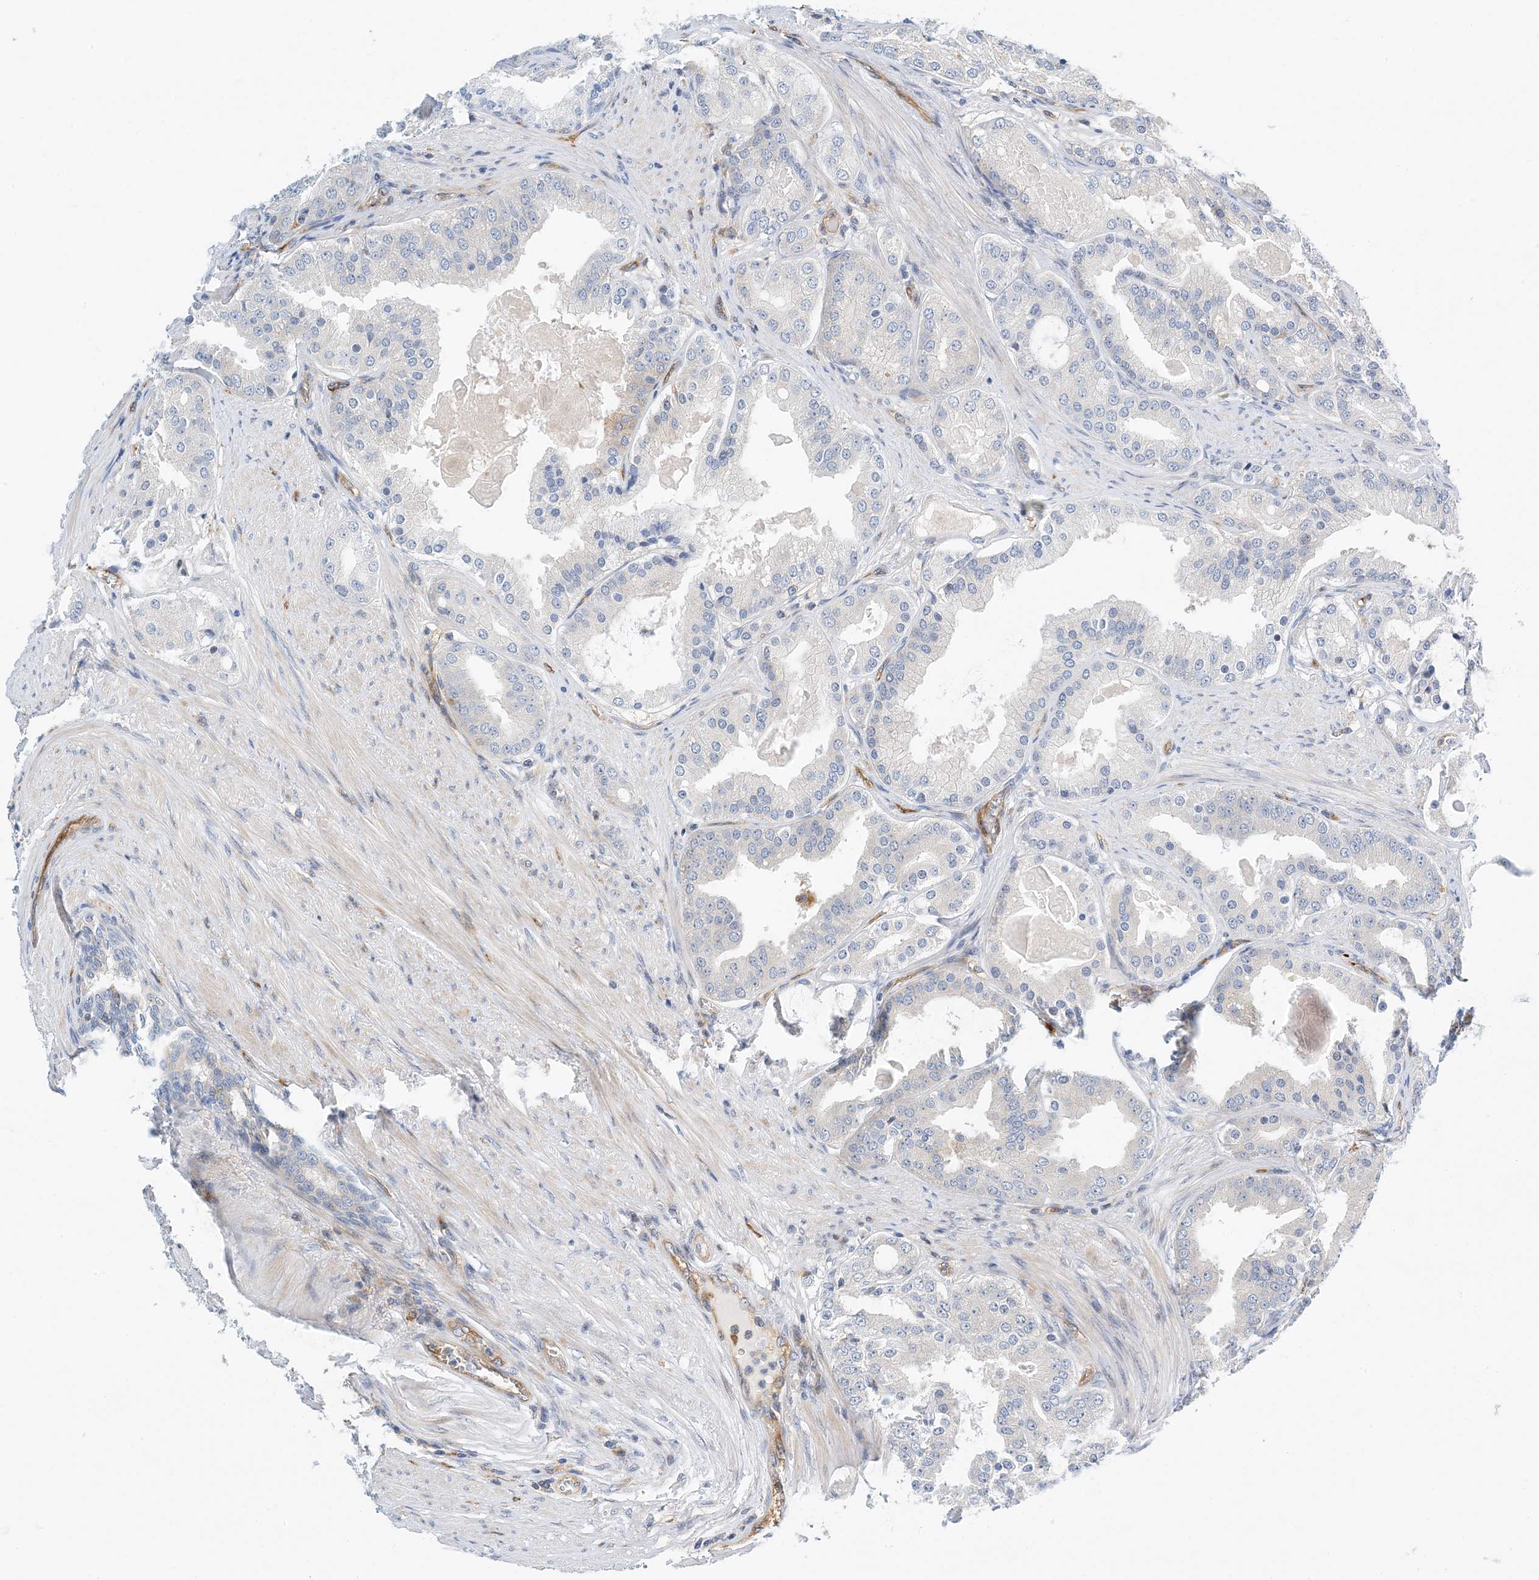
{"staining": {"intensity": "negative", "quantity": "none", "location": "none"}, "tissue": "prostate cancer", "cell_type": "Tumor cells", "image_type": "cancer", "snomed": [{"axis": "morphology", "description": "Adenocarcinoma, High grade"}, {"axis": "topography", "description": "Prostate"}], "caption": "IHC of human prostate adenocarcinoma (high-grade) shows no positivity in tumor cells.", "gene": "PCDHA2", "patient": {"sex": "male", "age": 60}}